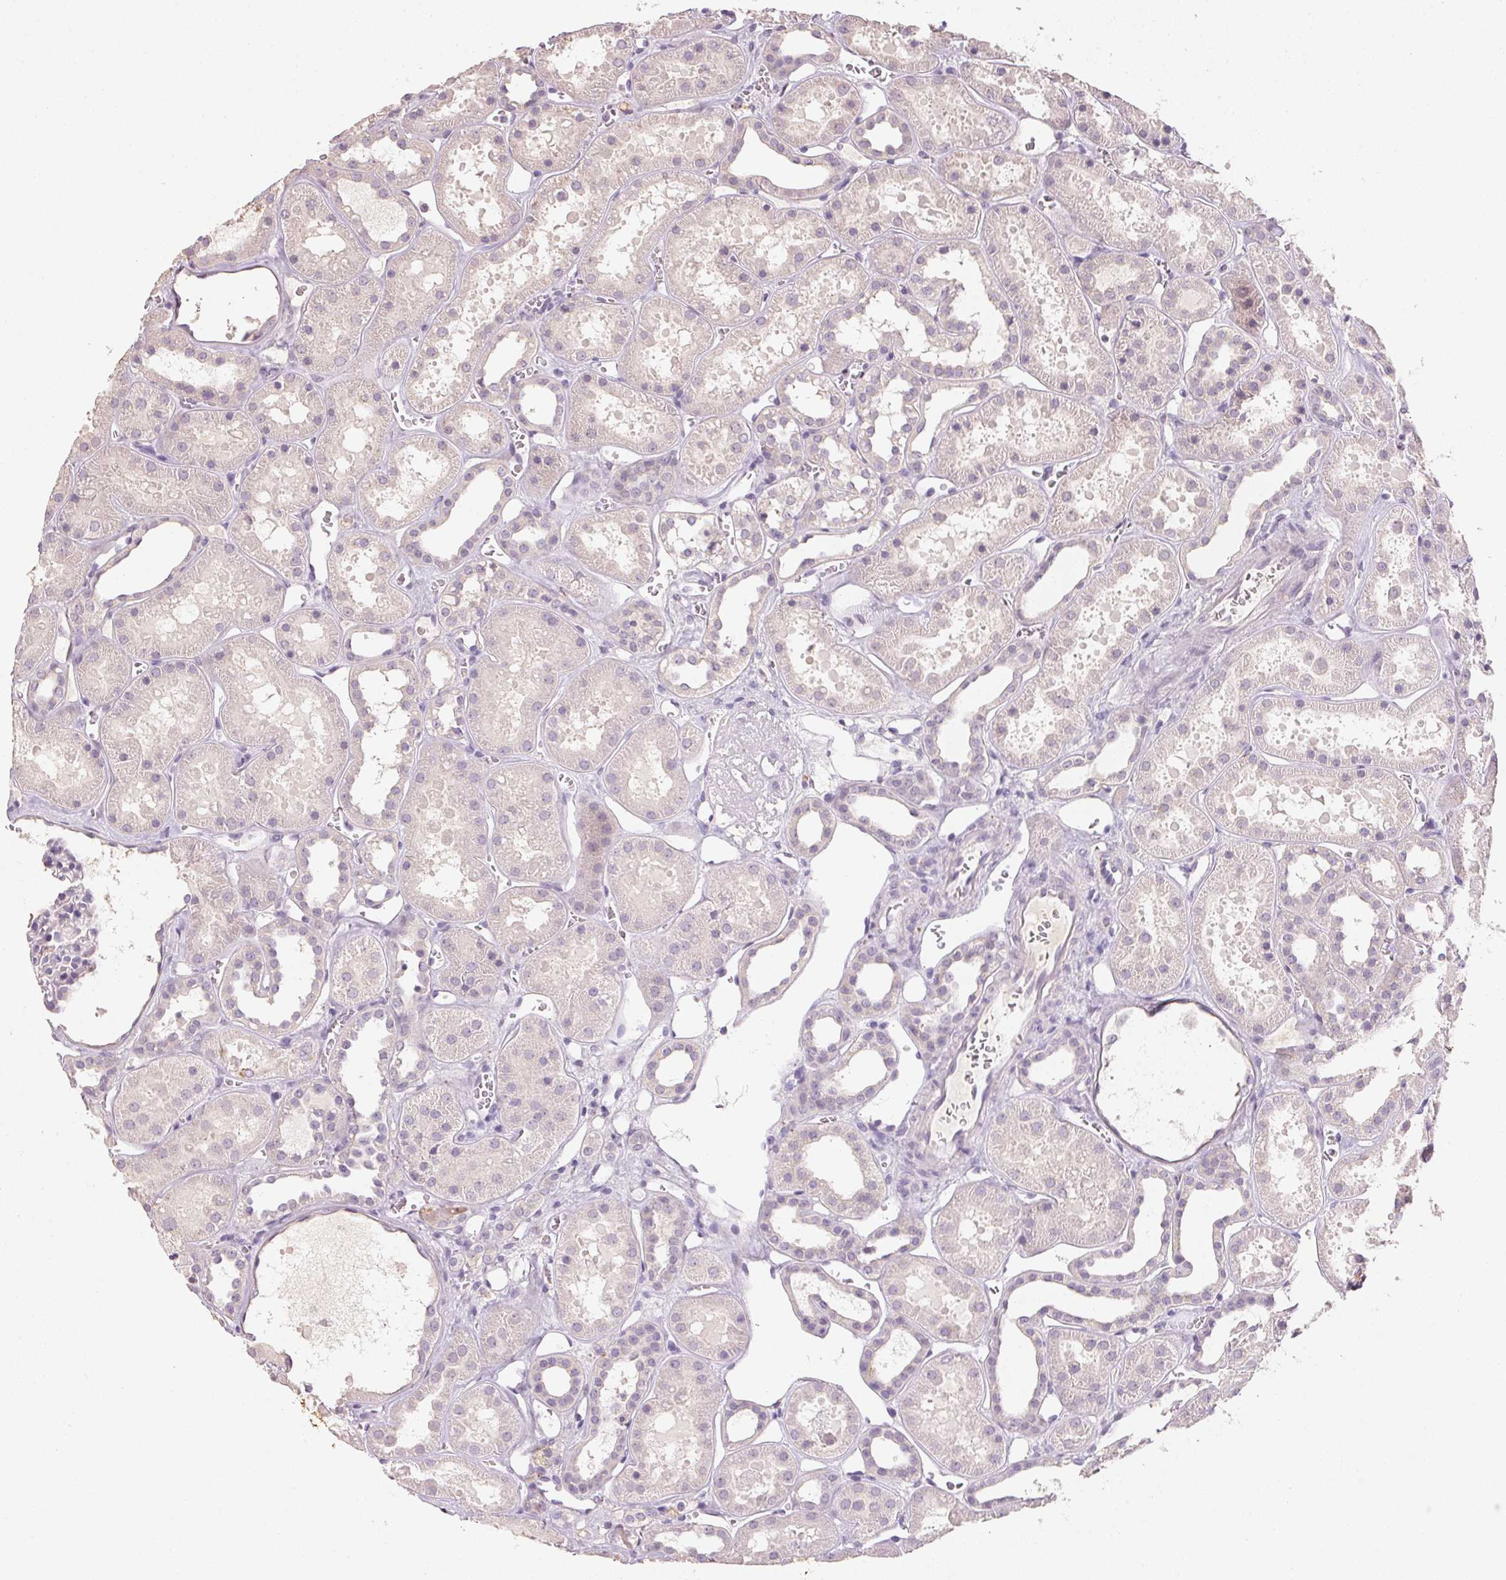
{"staining": {"intensity": "negative", "quantity": "none", "location": "none"}, "tissue": "kidney", "cell_type": "Cells in glomeruli", "image_type": "normal", "snomed": [{"axis": "morphology", "description": "Normal tissue, NOS"}, {"axis": "topography", "description": "Kidney"}], "caption": "Cells in glomeruli are negative for protein expression in unremarkable human kidney. (Immunohistochemistry, brightfield microscopy, high magnification).", "gene": "CXCL5", "patient": {"sex": "female", "age": 41}}